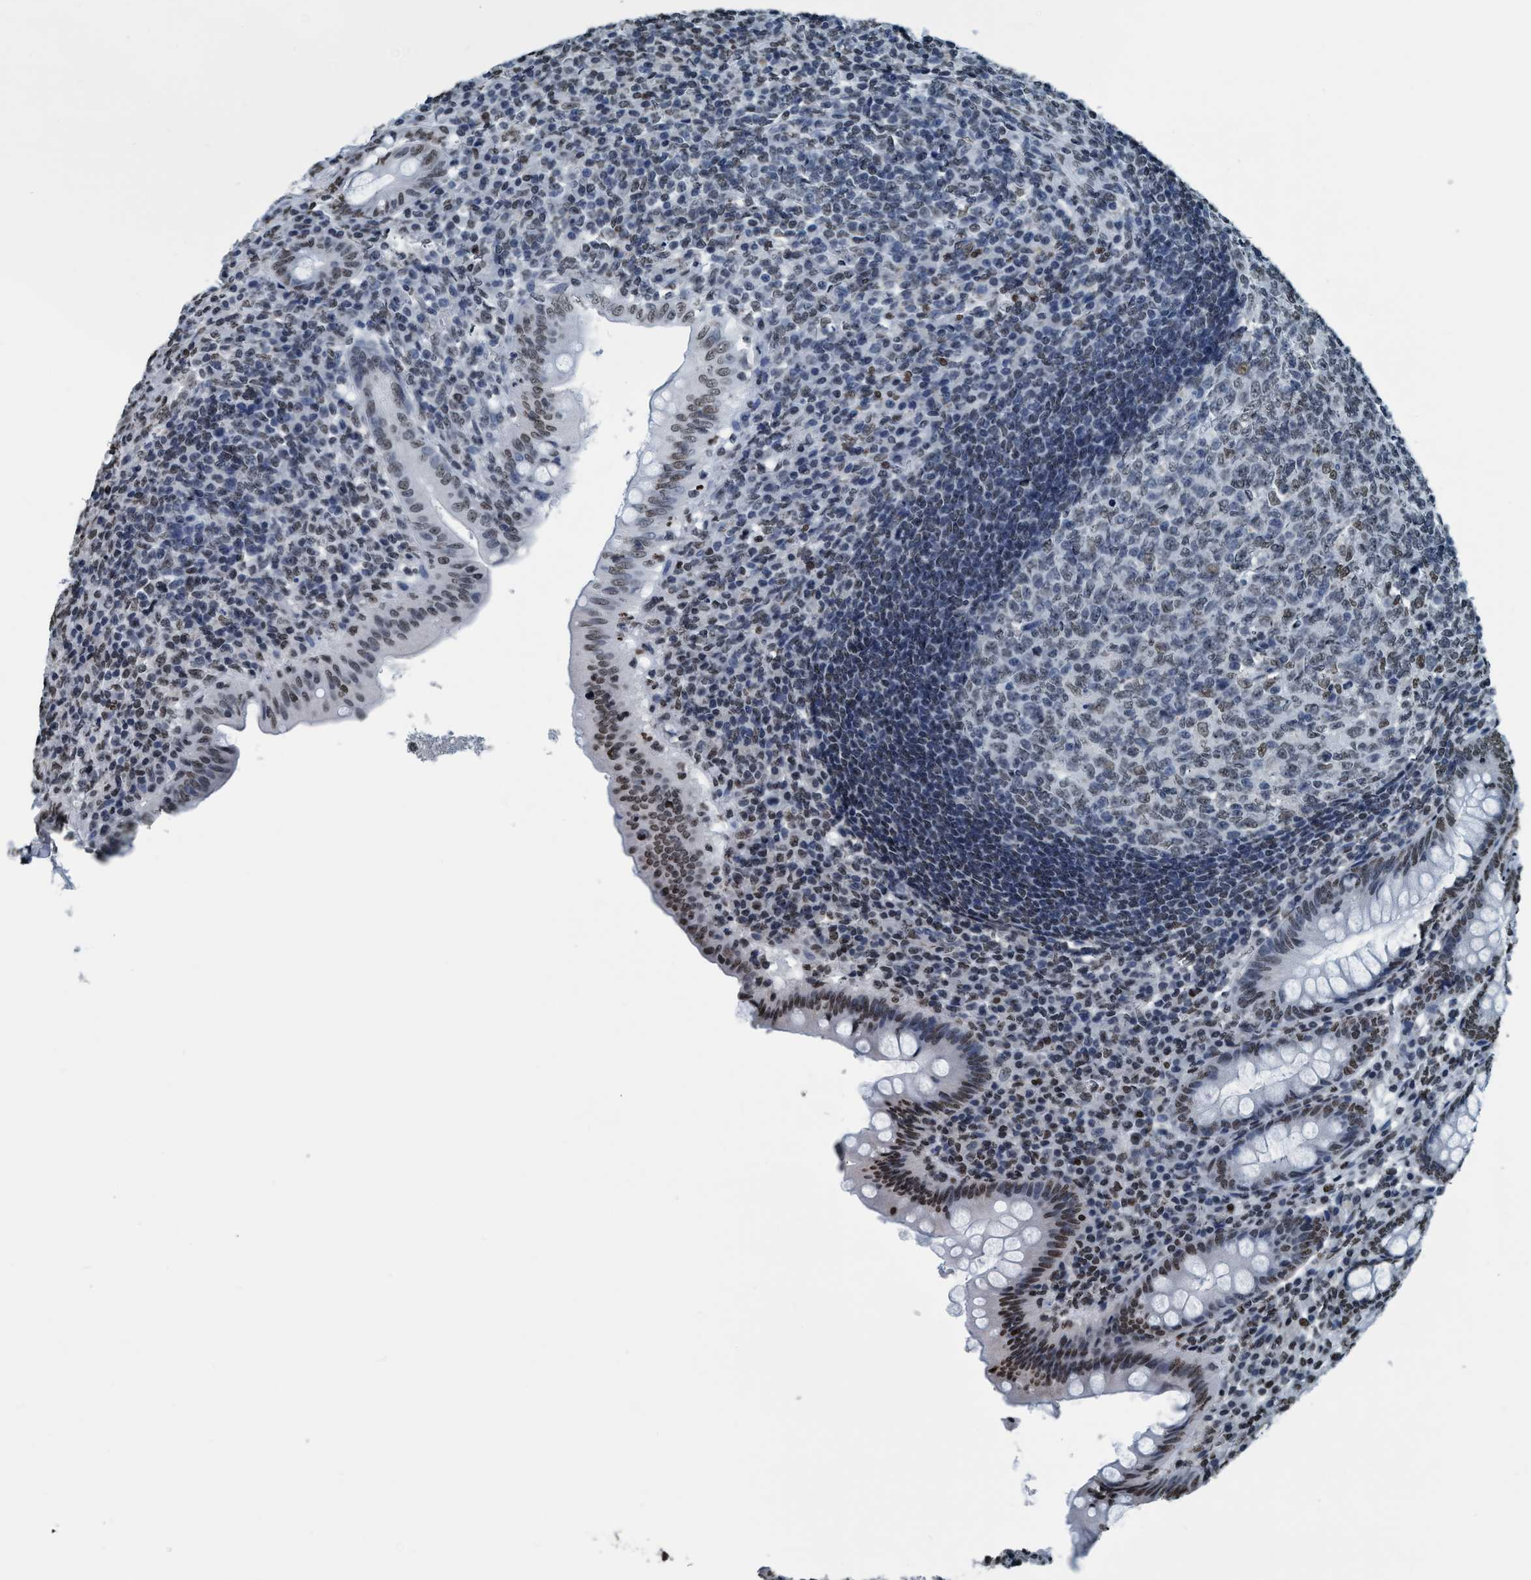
{"staining": {"intensity": "moderate", "quantity": ">75%", "location": "nuclear"}, "tissue": "appendix", "cell_type": "Glandular cells", "image_type": "normal", "snomed": [{"axis": "morphology", "description": "Normal tissue, NOS"}, {"axis": "topography", "description": "Appendix"}], "caption": "Appendix was stained to show a protein in brown. There is medium levels of moderate nuclear staining in approximately >75% of glandular cells. Nuclei are stained in blue.", "gene": "CCNE2", "patient": {"sex": "male", "age": 56}}